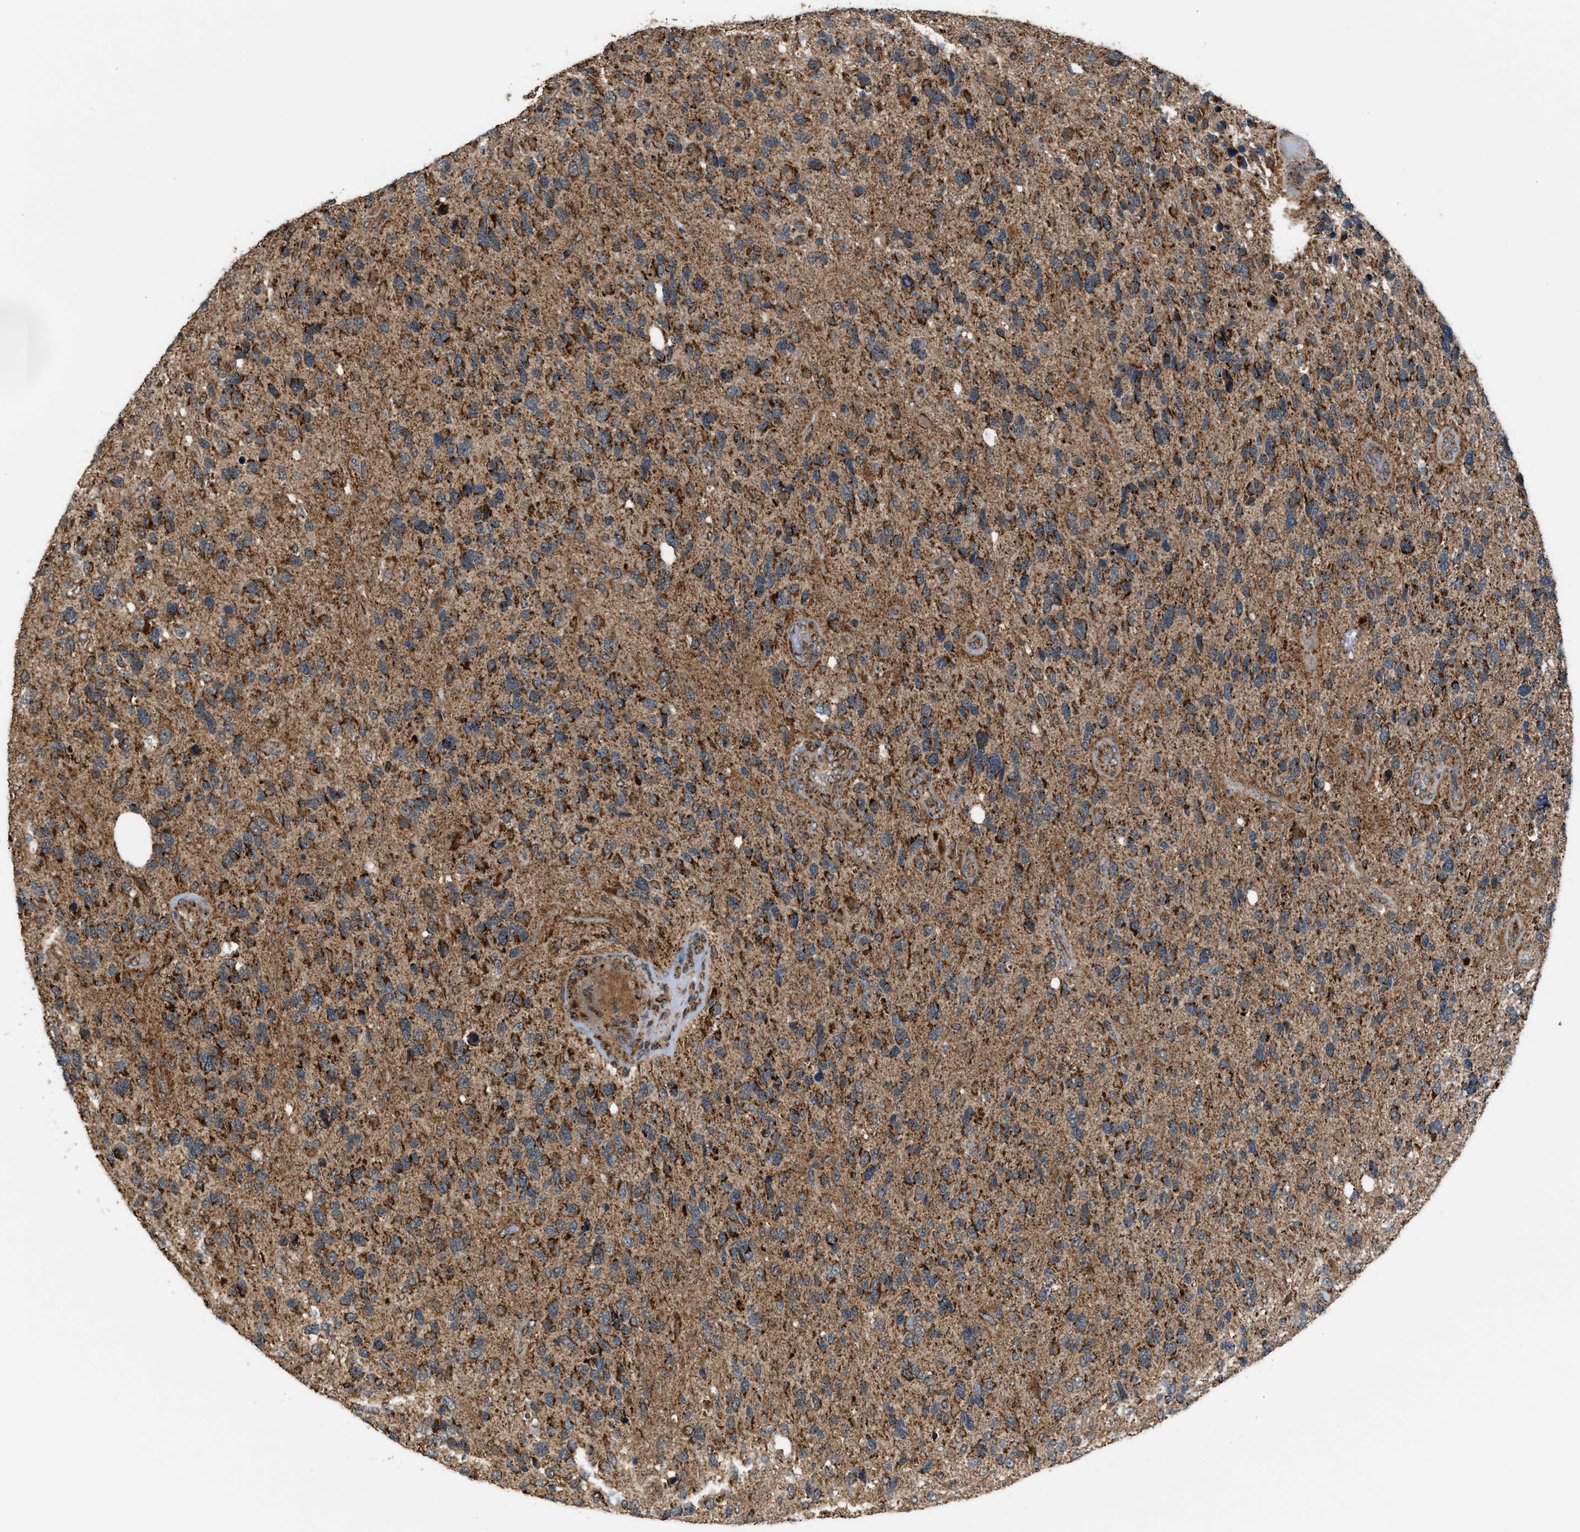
{"staining": {"intensity": "strong", "quantity": ">75%", "location": "cytoplasmic/membranous"}, "tissue": "glioma", "cell_type": "Tumor cells", "image_type": "cancer", "snomed": [{"axis": "morphology", "description": "Glioma, malignant, High grade"}, {"axis": "topography", "description": "Brain"}], "caption": "High-grade glioma (malignant) stained with DAB IHC demonstrates high levels of strong cytoplasmic/membranous expression in approximately >75% of tumor cells.", "gene": "SGSM2", "patient": {"sex": "female", "age": 58}}